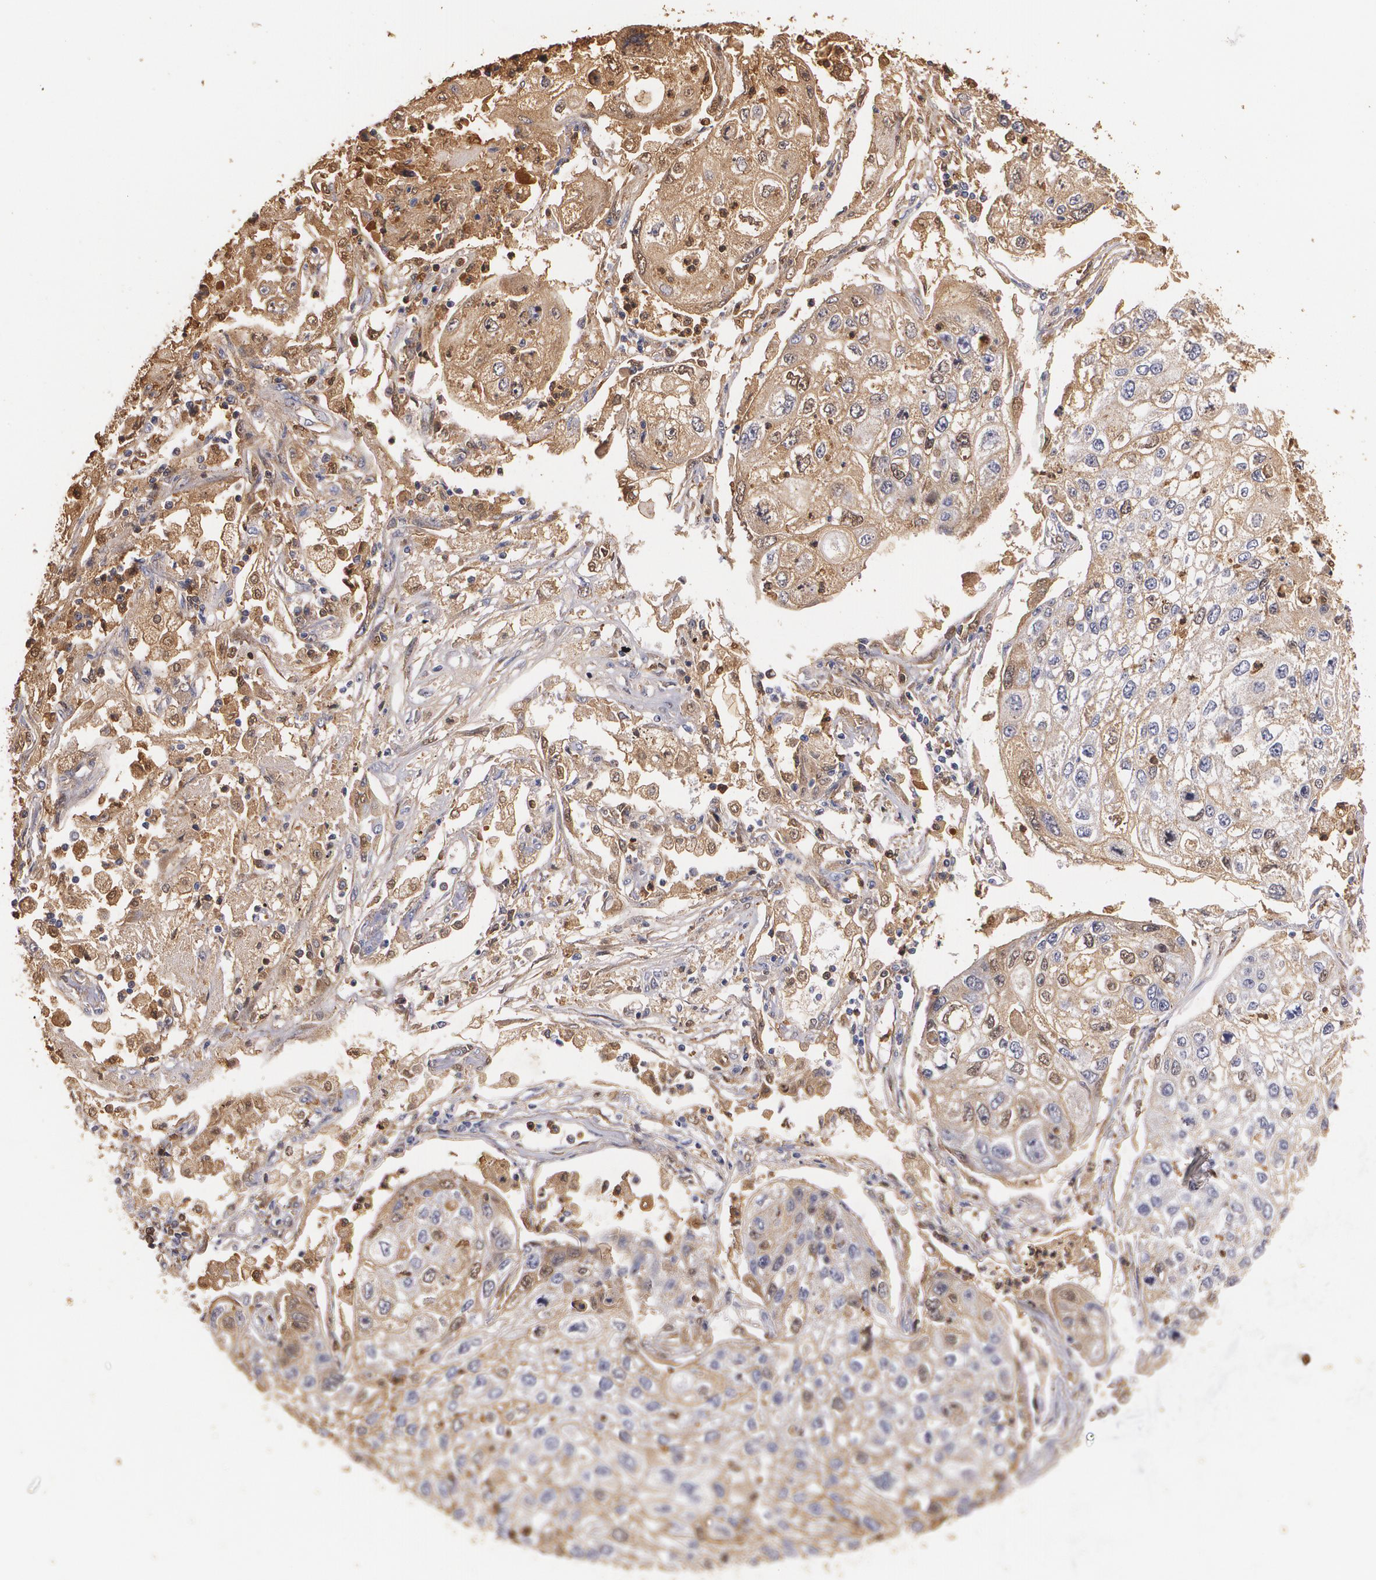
{"staining": {"intensity": "moderate", "quantity": ">75%", "location": "cytoplasmic/membranous"}, "tissue": "lung cancer", "cell_type": "Tumor cells", "image_type": "cancer", "snomed": [{"axis": "morphology", "description": "Squamous cell carcinoma, NOS"}, {"axis": "topography", "description": "Lung"}], "caption": "Tumor cells exhibit medium levels of moderate cytoplasmic/membranous positivity in approximately >75% of cells in human lung squamous cell carcinoma. The staining was performed using DAB (3,3'-diaminobenzidine), with brown indicating positive protein expression. Nuclei are stained blue with hematoxylin.", "gene": "PTS", "patient": {"sex": "male", "age": 75}}